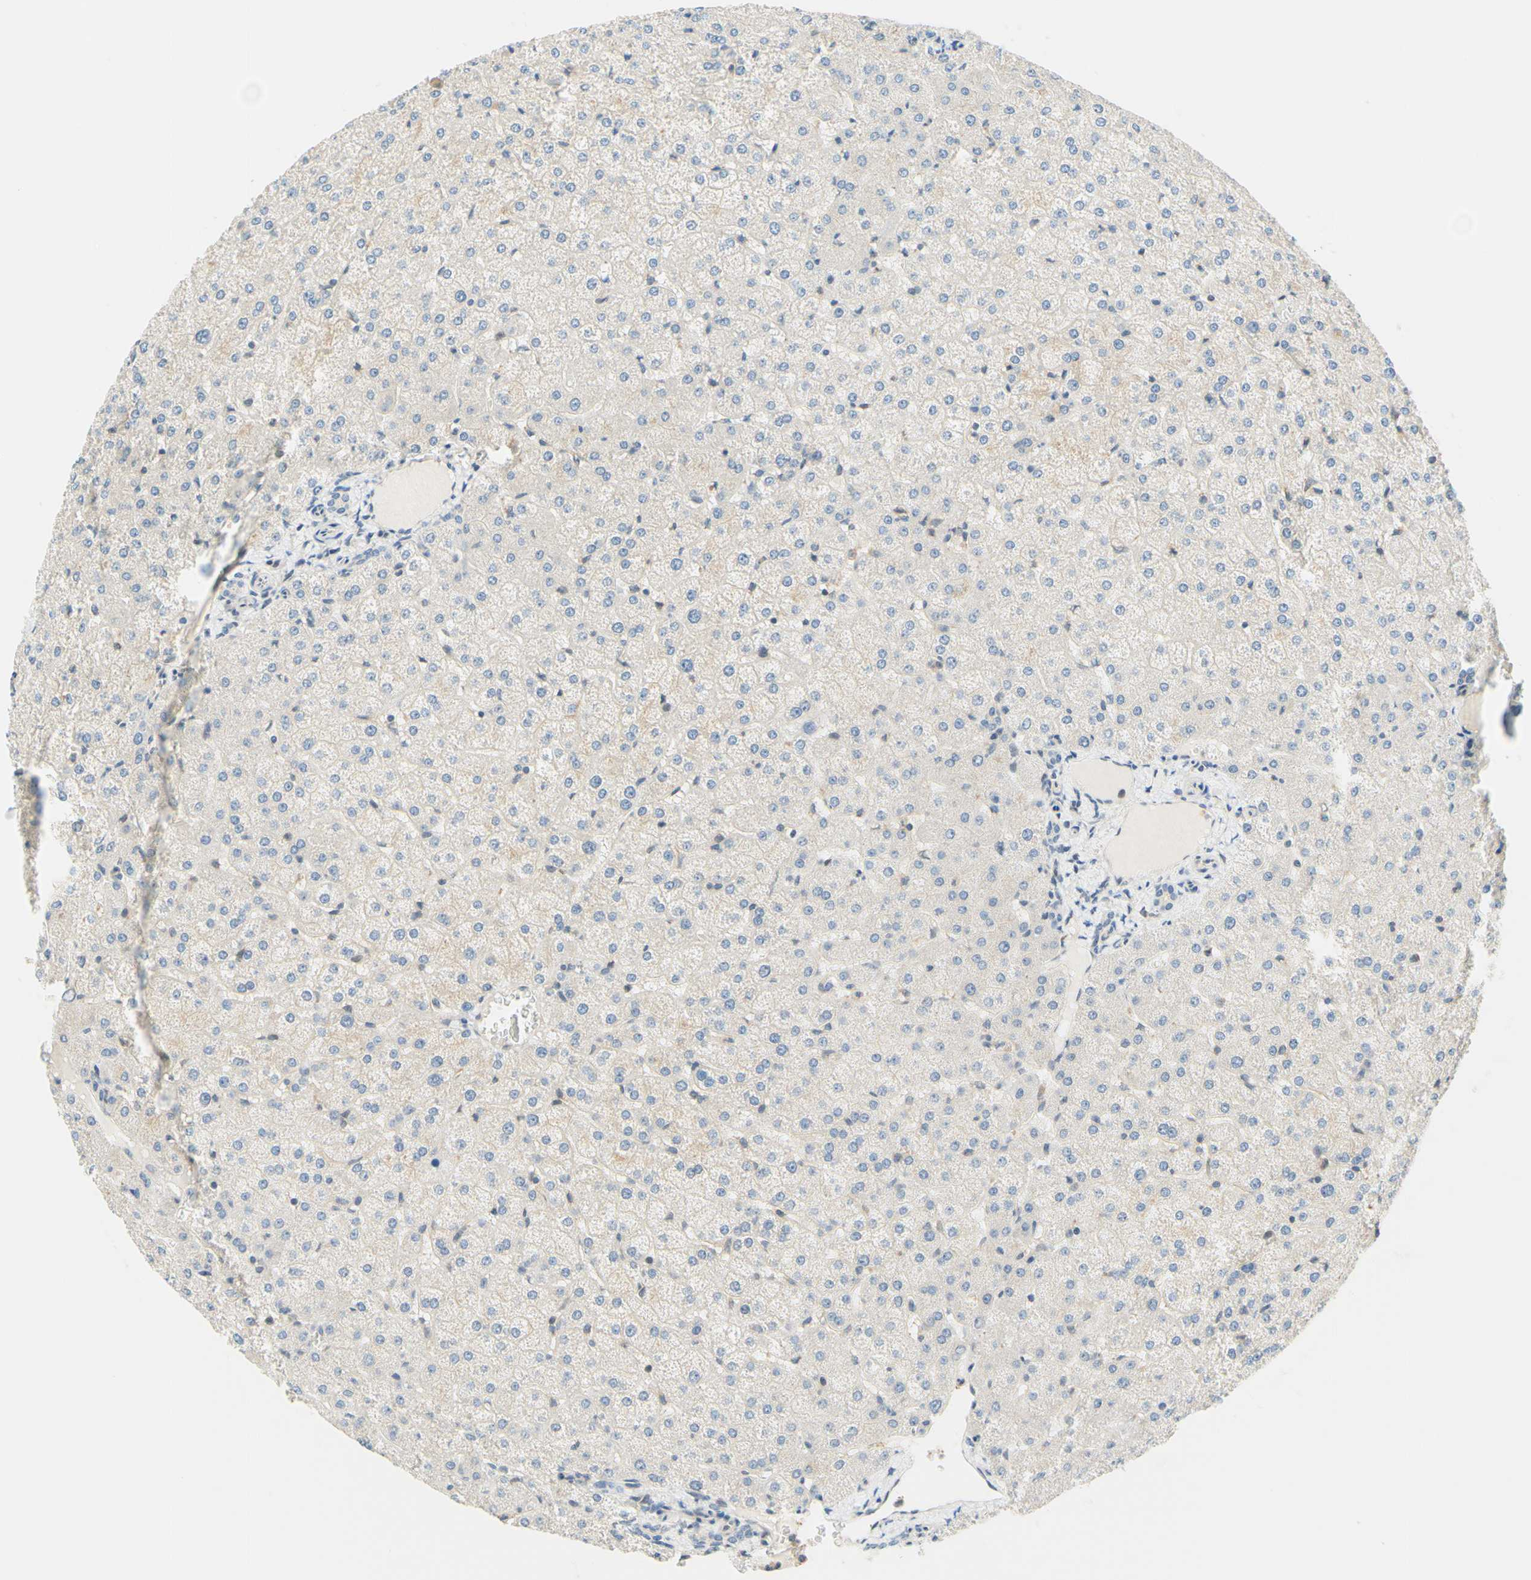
{"staining": {"intensity": "negative", "quantity": "none", "location": "none"}, "tissue": "liver", "cell_type": "Cholangiocytes", "image_type": "normal", "snomed": [{"axis": "morphology", "description": "Normal tissue, NOS"}, {"axis": "topography", "description": "Liver"}], "caption": "Immunohistochemistry (IHC) histopathology image of benign liver: liver stained with DAB reveals no significant protein staining in cholangiocytes. (Stains: DAB IHC with hematoxylin counter stain, Microscopy: brightfield microscopy at high magnification).", "gene": "C2CD2L", "patient": {"sex": "female", "age": 32}}